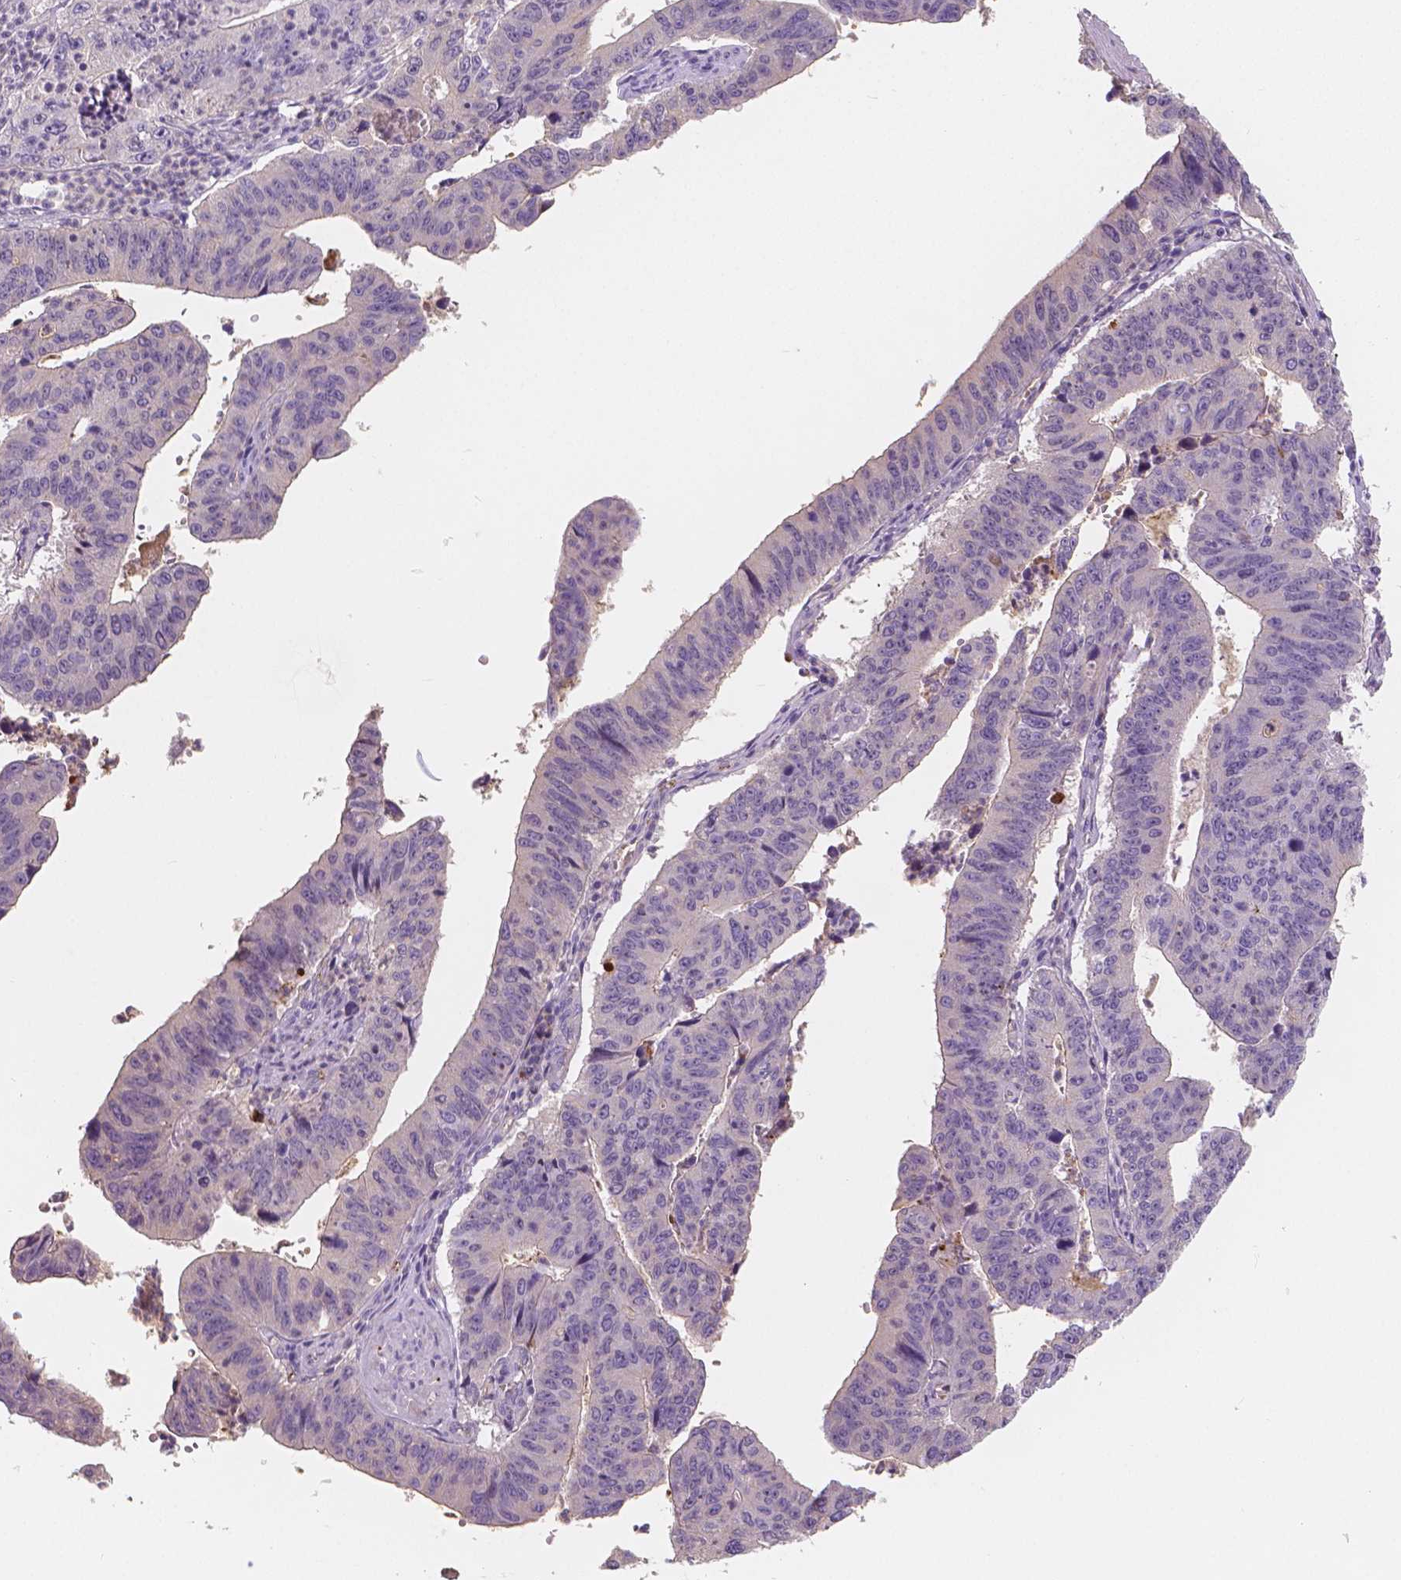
{"staining": {"intensity": "negative", "quantity": "none", "location": "none"}, "tissue": "stomach cancer", "cell_type": "Tumor cells", "image_type": "cancer", "snomed": [{"axis": "morphology", "description": "Adenocarcinoma, NOS"}, {"axis": "topography", "description": "Stomach"}], "caption": "Stomach adenocarcinoma was stained to show a protein in brown. There is no significant positivity in tumor cells.", "gene": "APOA4", "patient": {"sex": "male", "age": 59}}